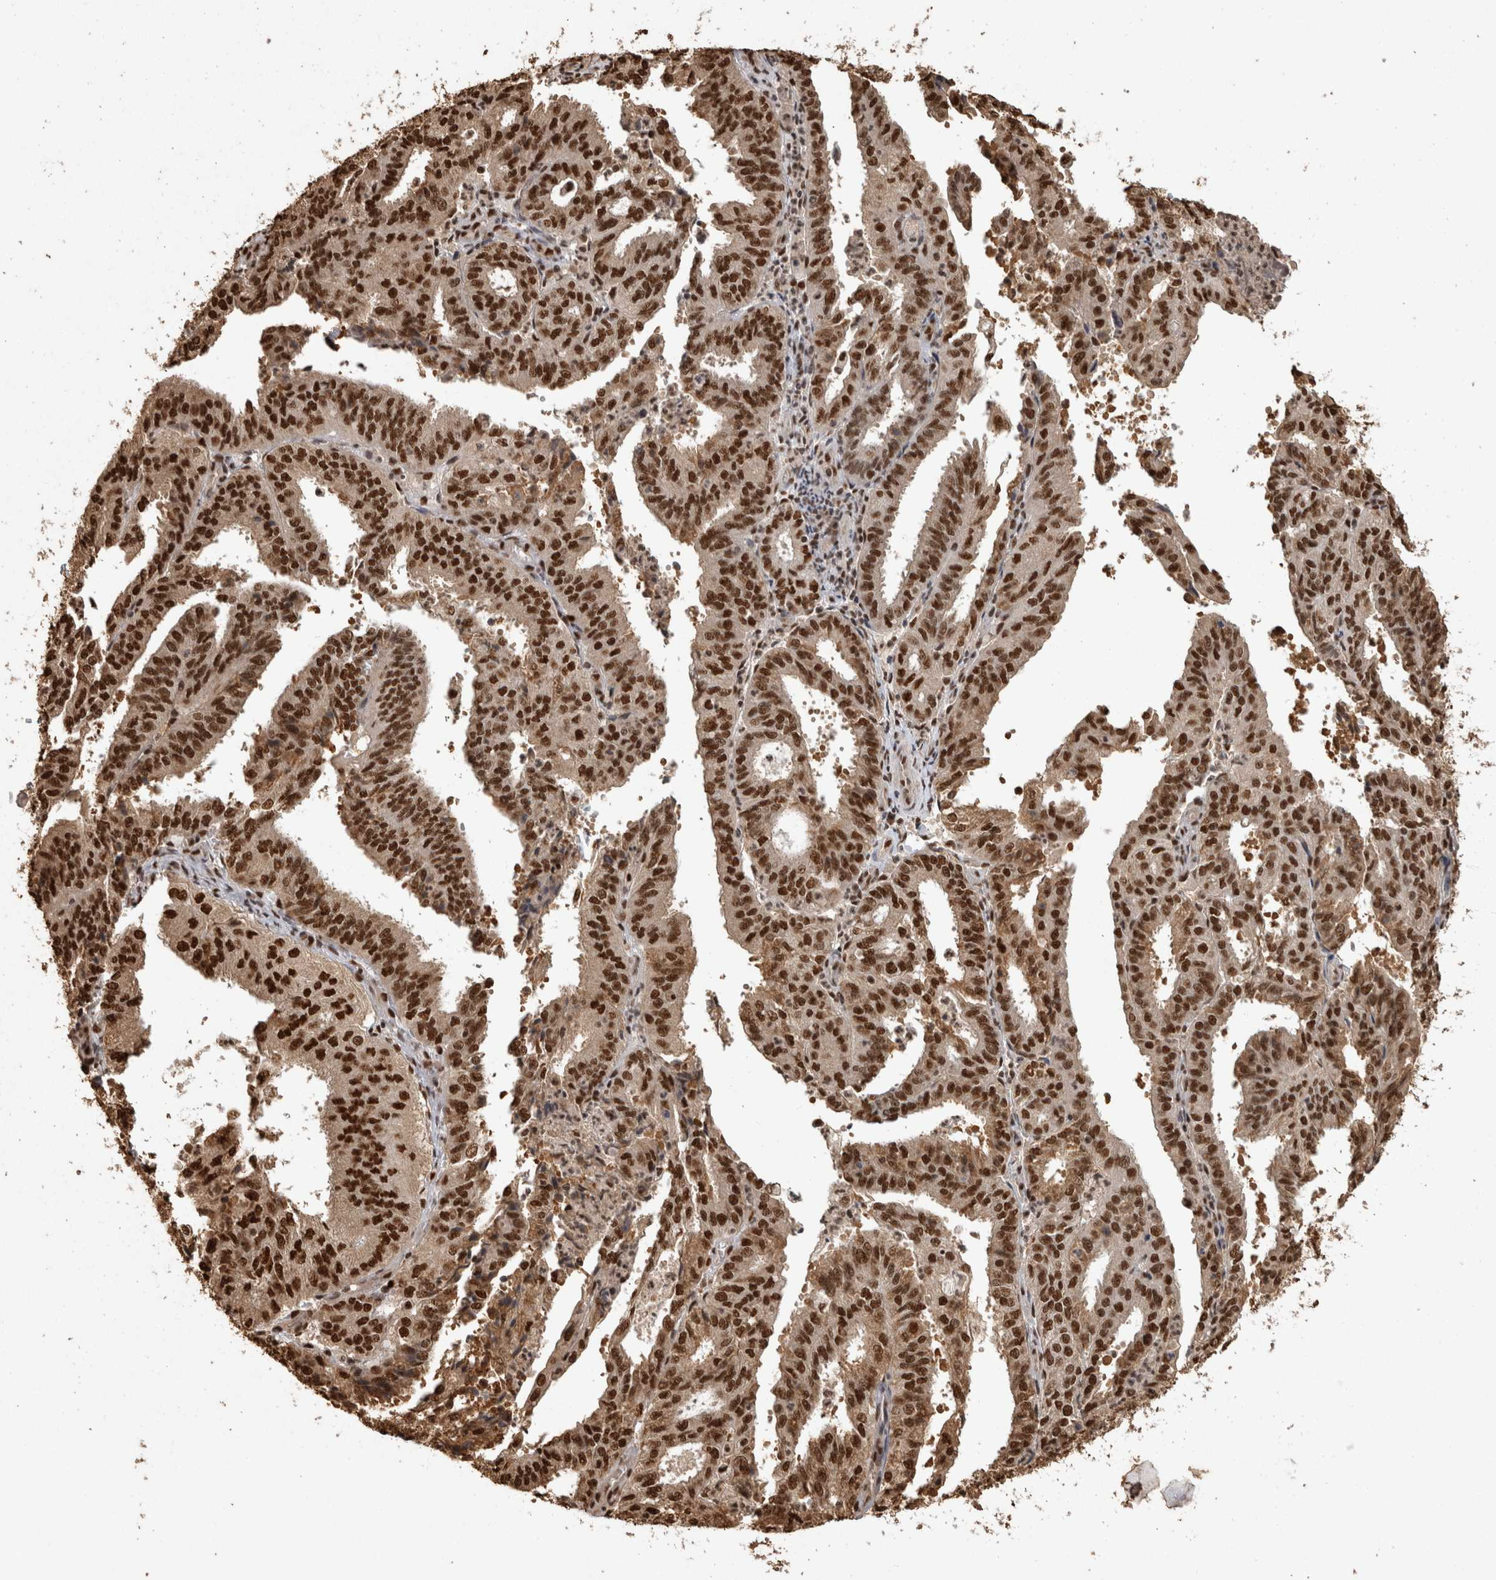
{"staining": {"intensity": "strong", "quantity": ">75%", "location": "nuclear"}, "tissue": "endometrial cancer", "cell_type": "Tumor cells", "image_type": "cancer", "snomed": [{"axis": "morphology", "description": "Adenocarcinoma, NOS"}, {"axis": "topography", "description": "Uterus"}], "caption": "There is high levels of strong nuclear expression in tumor cells of endometrial cancer (adenocarcinoma), as demonstrated by immunohistochemical staining (brown color).", "gene": "RAD50", "patient": {"sex": "female", "age": 60}}